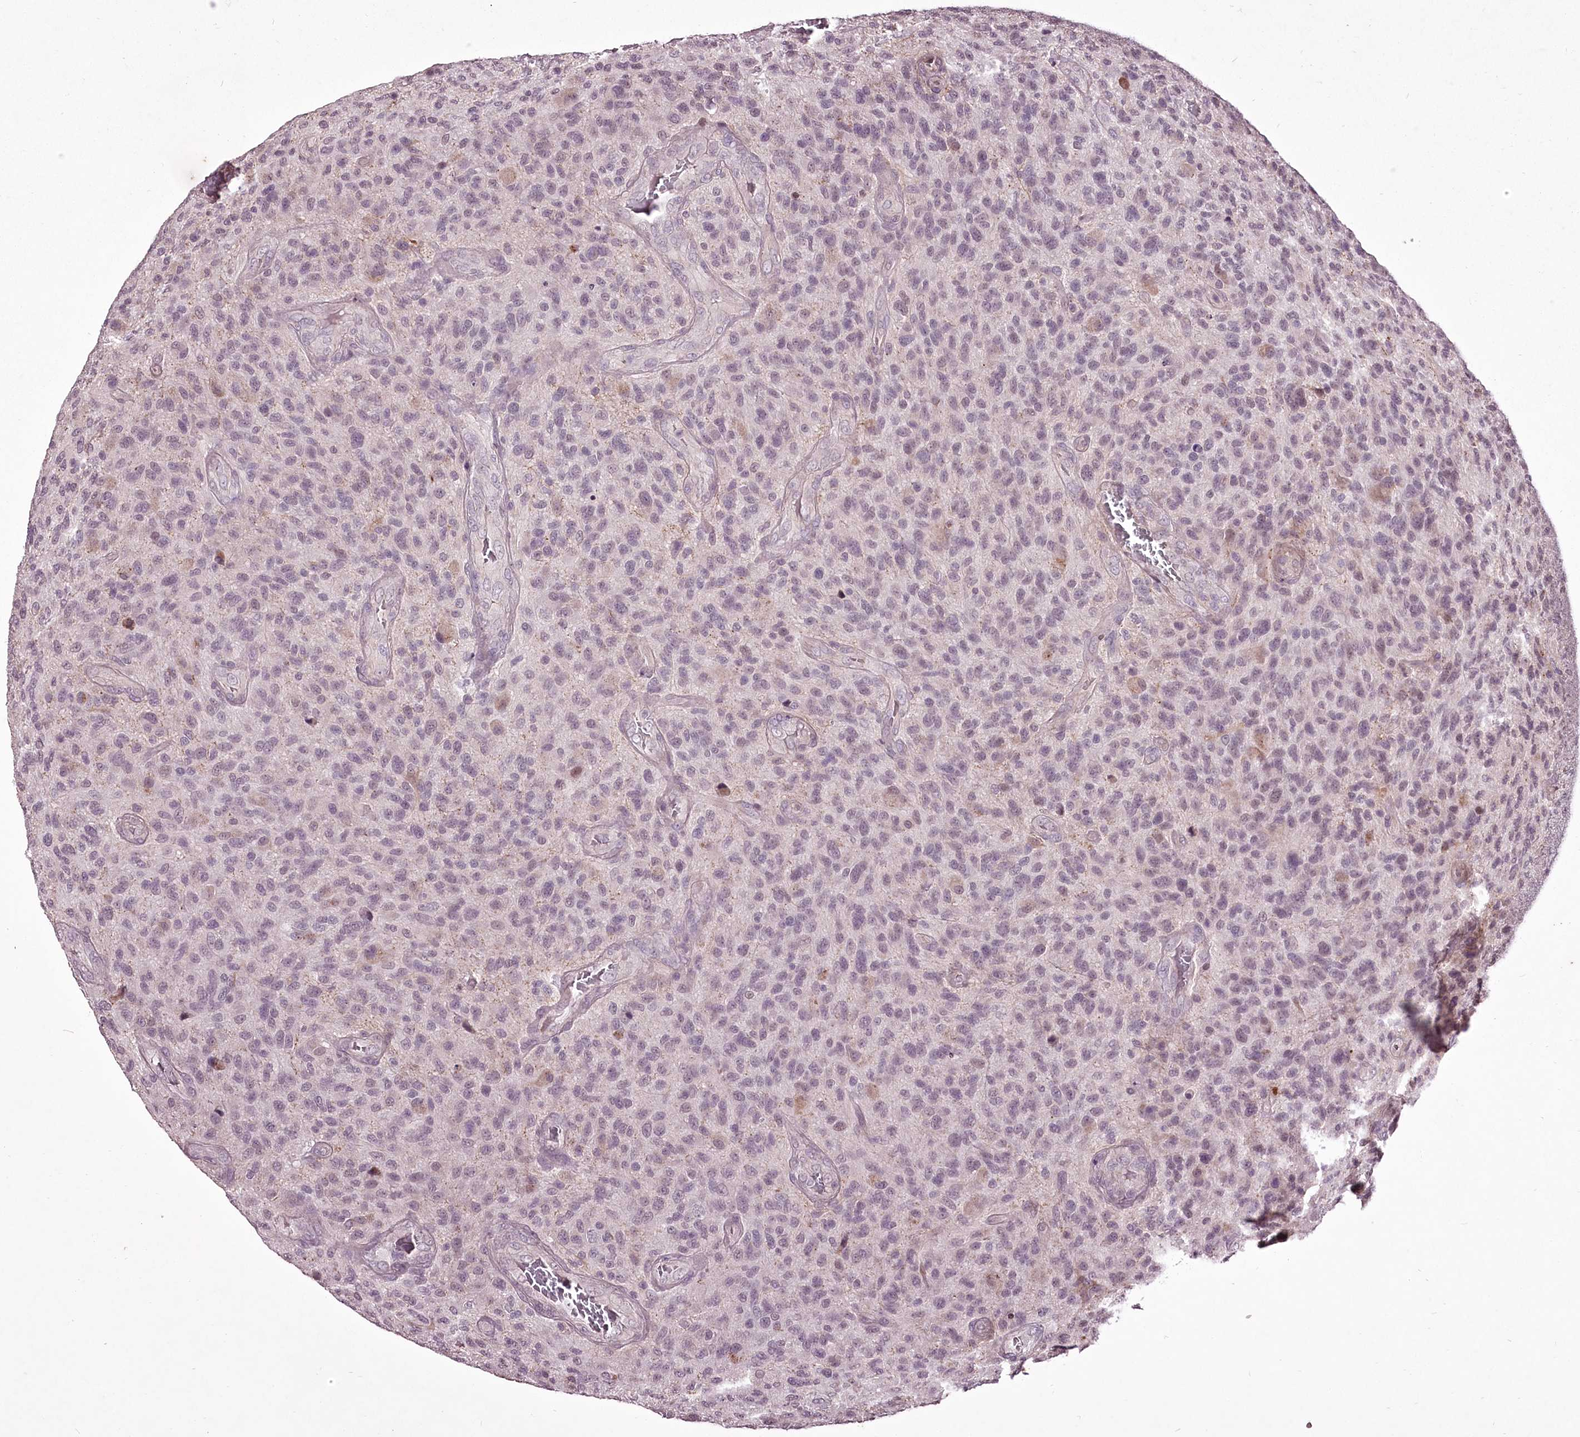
{"staining": {"intensity": "negative", "quantity": "none", "location": "none"}, "tissue": "glioma", "cell_type": "Tumor cells", "image_type": "cancer", "snomed": [{"axis": "morphology", "description": "Glioma, malignant, High grade"}, {"axis": "topography", "description": "Brain"}], "caption": "This micrograph is of glioma stained with IHC to label a protein in brown with the nuclei are counter-stained blue. There is no positivity in tumor cells.", "gene": "ADRA1D", "patient": {"sex": "male", "age": 47}}